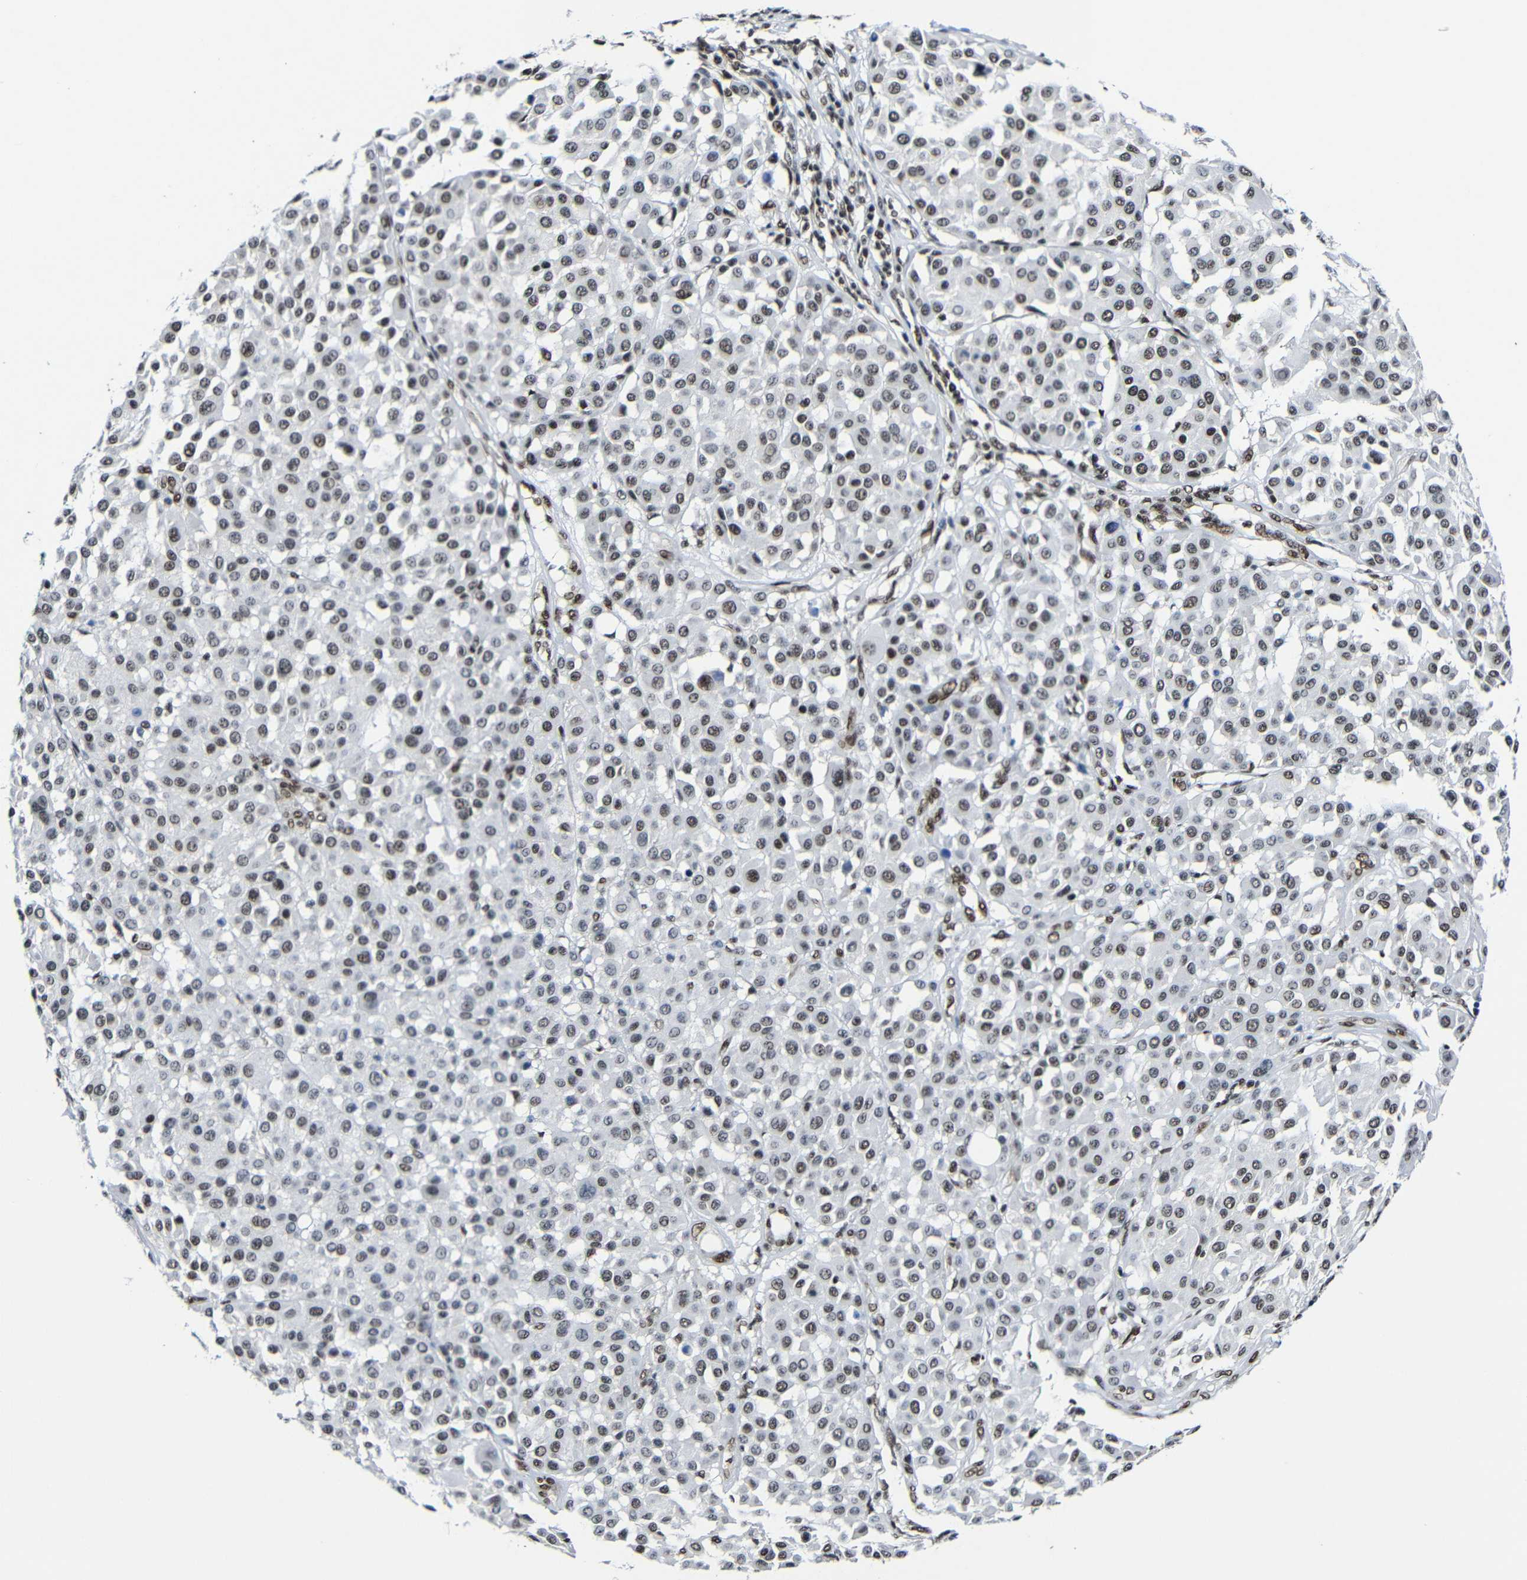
{"staining": {"intensity": "moderate", "quantity": ">75%", "location": "nuclear"}, "tissue": "melanoma", "cell_type": "Tumor cells", "image_type": "cancer", "snomed": [{"axis": "morphology", "description": "Malignant melanoma, Metastatic site"}, {"axis": "topography", "description": "Soft tissue"}], "caption": "Immunohistochemistry of melanoma demonstrates medium levels of moderate nuclear positivity in approximately >75% of tumor cells.", "gene": "PTBP1", "patient": {"sex": "male", "age": 41}}